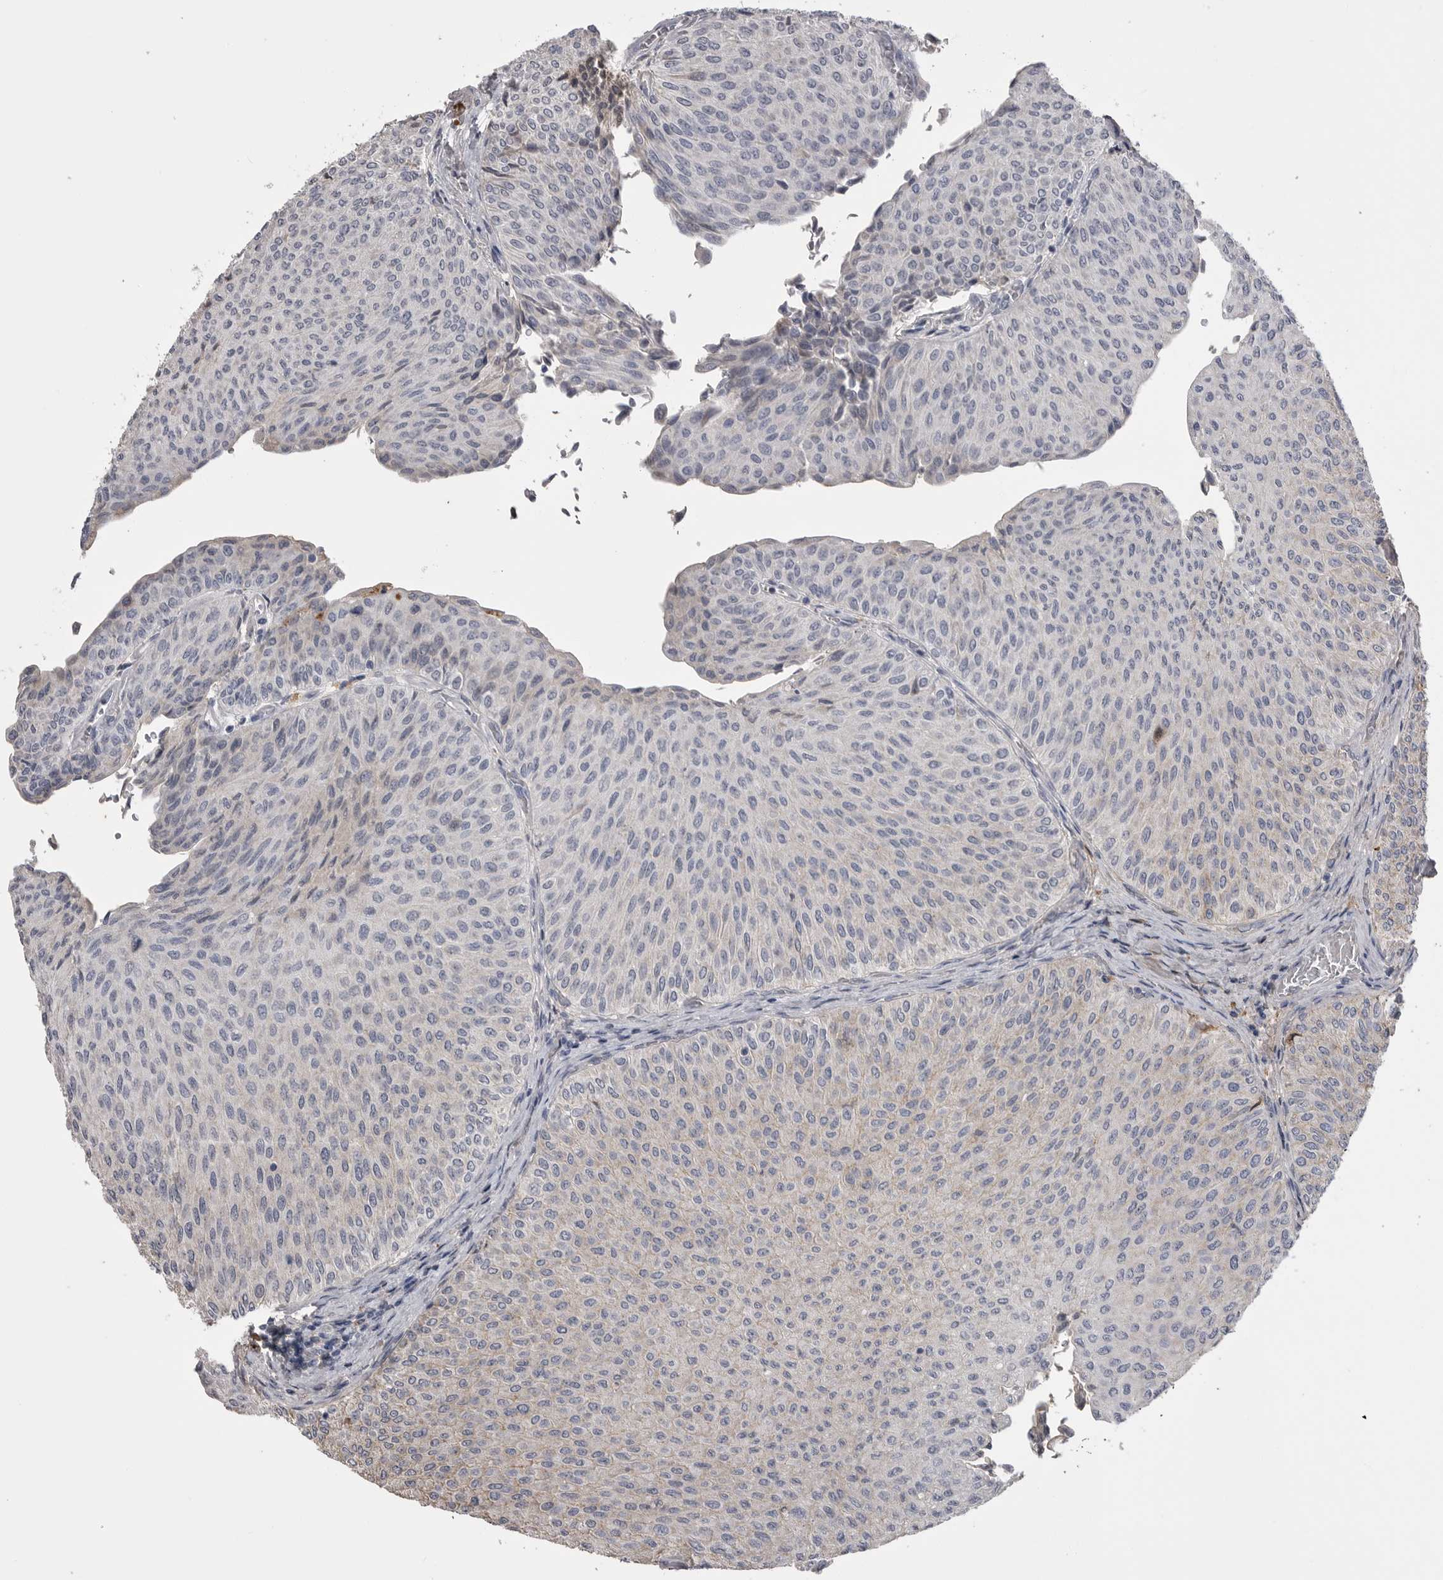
{"staining": {"intensity": "negative", "quantity": "none", "location": "none"}, "tissue": "urothelial cancer", "cell_type": "Tumor cells", "image_type": "cancer", "snomed": [{"axis": "morphology", "description": "Urothelial carcinoma, Low grade"}, {"axis": "topography", "description": "Urinary bladder"}], "caption": "Urothelial cancer stained for a protein using IHC shows no expression tumor cells.", "gene": "AHSG", "patient": {"sex": "male", "age": 78}}